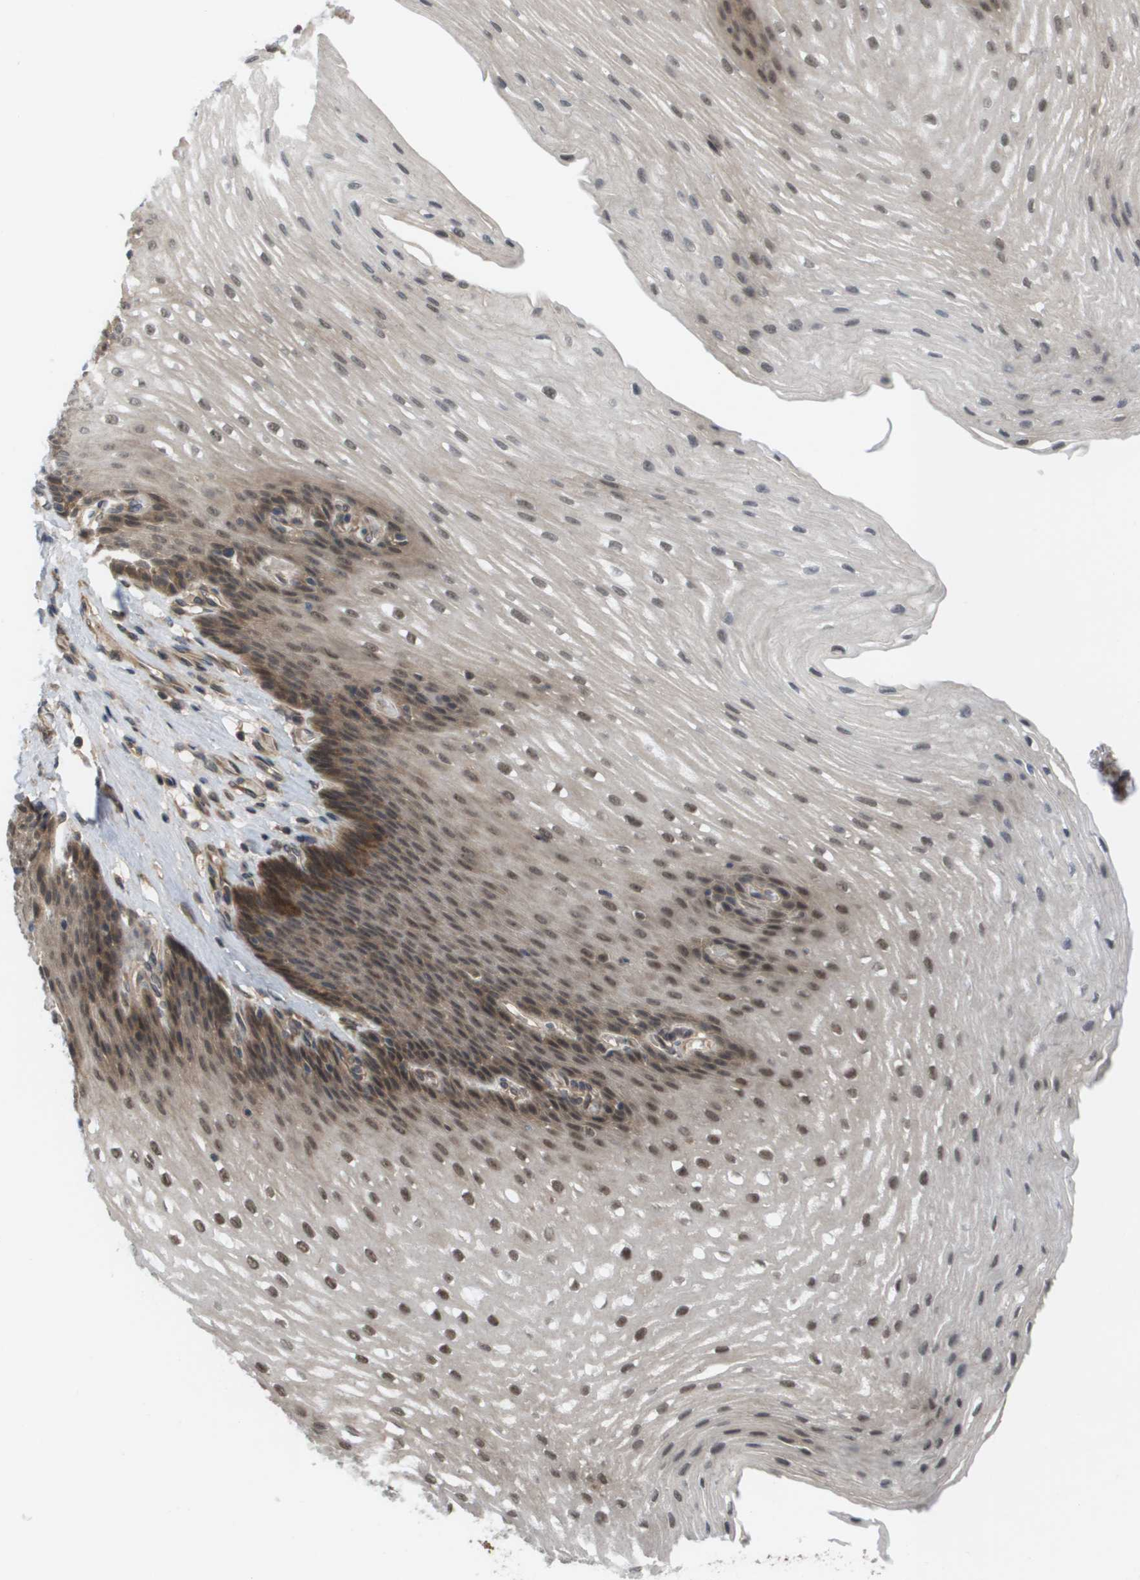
{"staining": {"intensity": "moderate", "quantity": "25%-75%", "location": "cytoplasmic/membranous,nuclear"}, "tissue": "esophagus", "cell_type": "Squamous epithelial cells", "image_type": "normal", "snomed": [{"axis": "morphology", "description": "Normal tissue, NOS"}, {"axis": "topography", "description": "Esophagus"}], "caption": "DAB (3,3'-diaminobenzidine) immunohistochemical staining of normal esophagus reveals moderate cytoplasmic/membranous,nuclear protein expression in approximately 25%-75% of squamous epithelial cells. (Brightfield microscopy of DAB IHC at high magnification).", "gene": "CTPS2", "patient": {"sex": "male", "age": 48}}